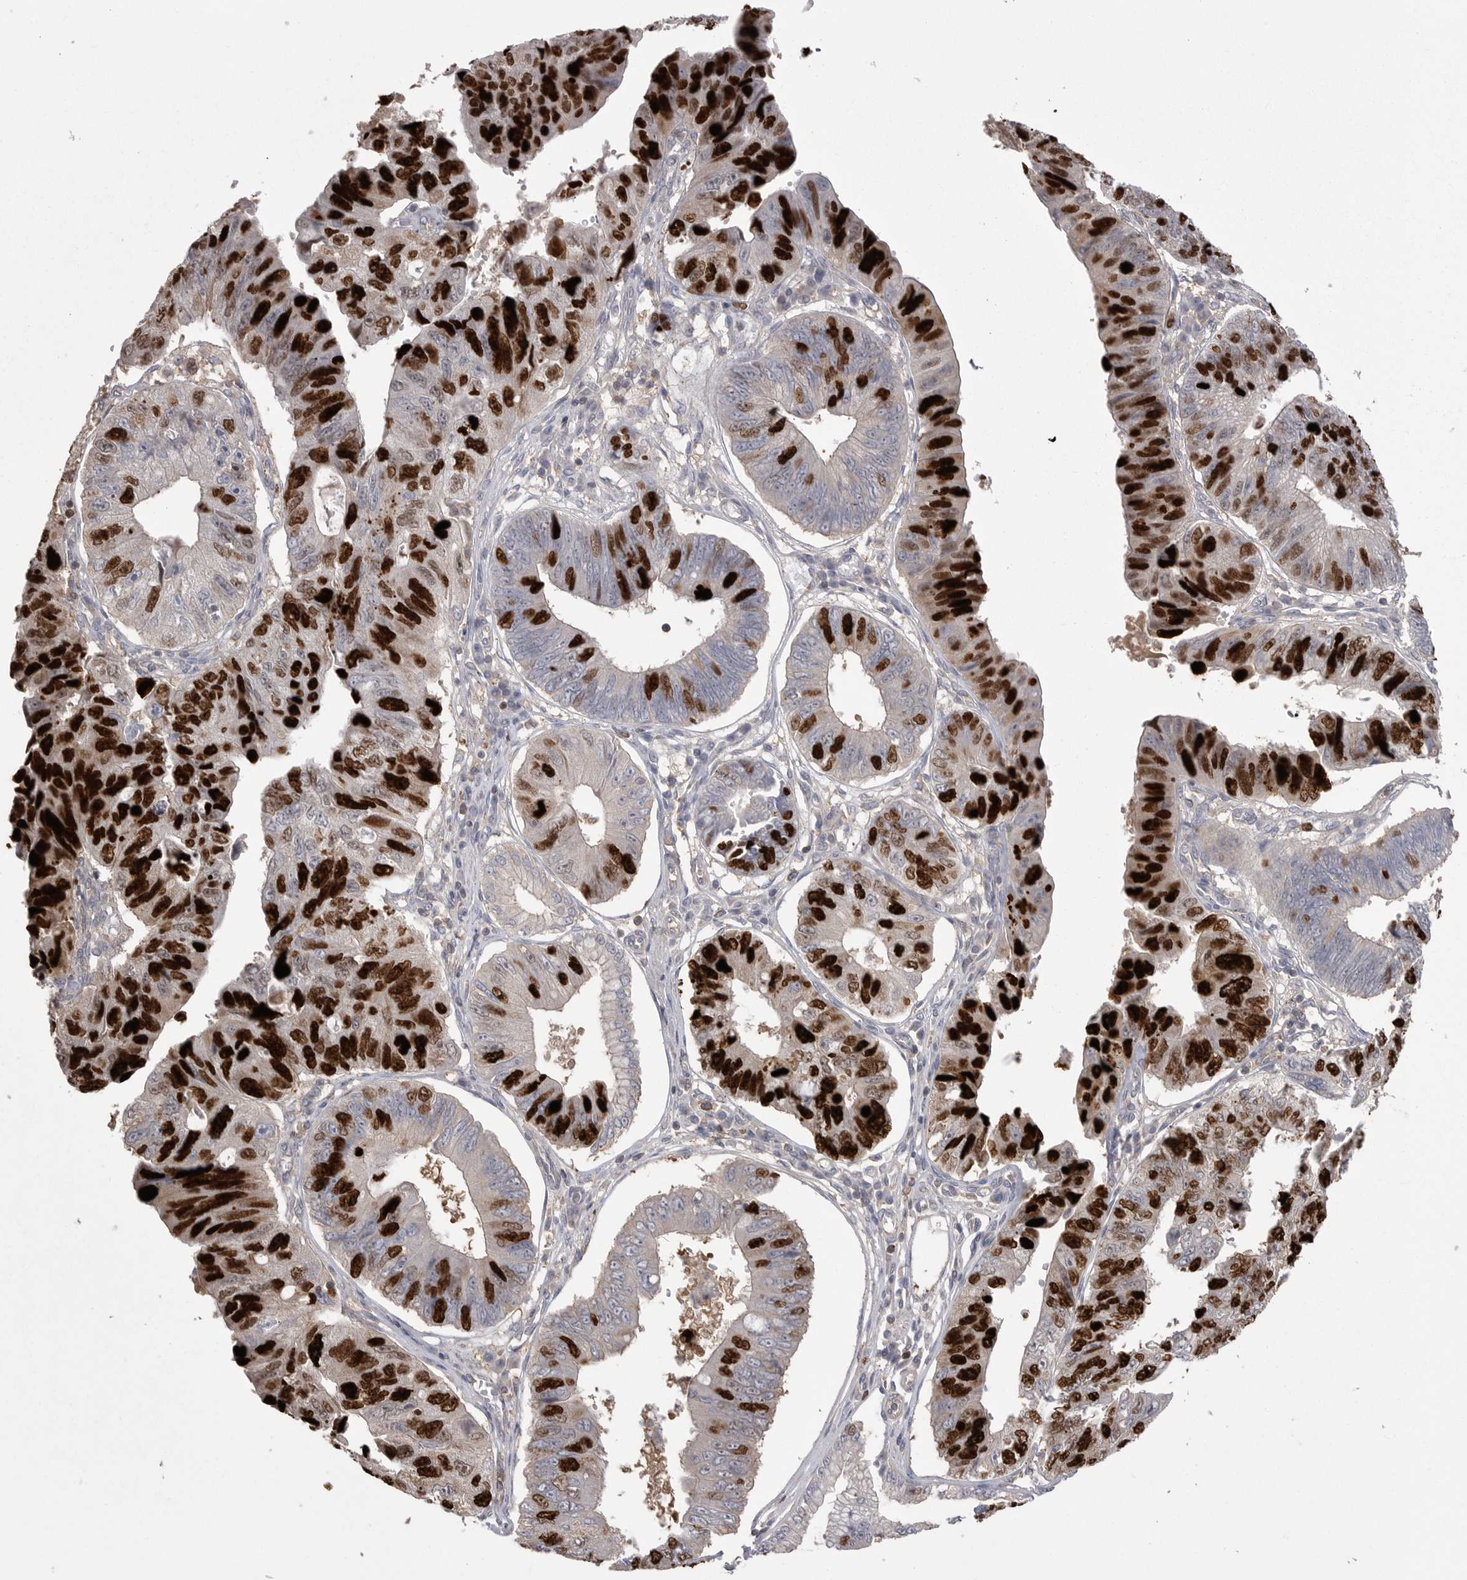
{"staining": {"intensity": "strong", "quantity": "25%-75%", "location": "nuclear"}, "tissue": "stomach cancer", "cell_type": "Tumor cells", "image_type": "cancer", "snomed": [{"axis": "morphology", "description": "Adenocarcinoma, NOS"}, {"axis": "topography", "description": "Stomach"}], "caption": "Protein expression analysis of stomach cancer reveals strong nuclear staining in approximately 25%-75% of tumor cells. (IHC, brightfield microscopy, high magnification).", "gene": "TOP2A", "patient": {"sex": "male", "age": 59}}